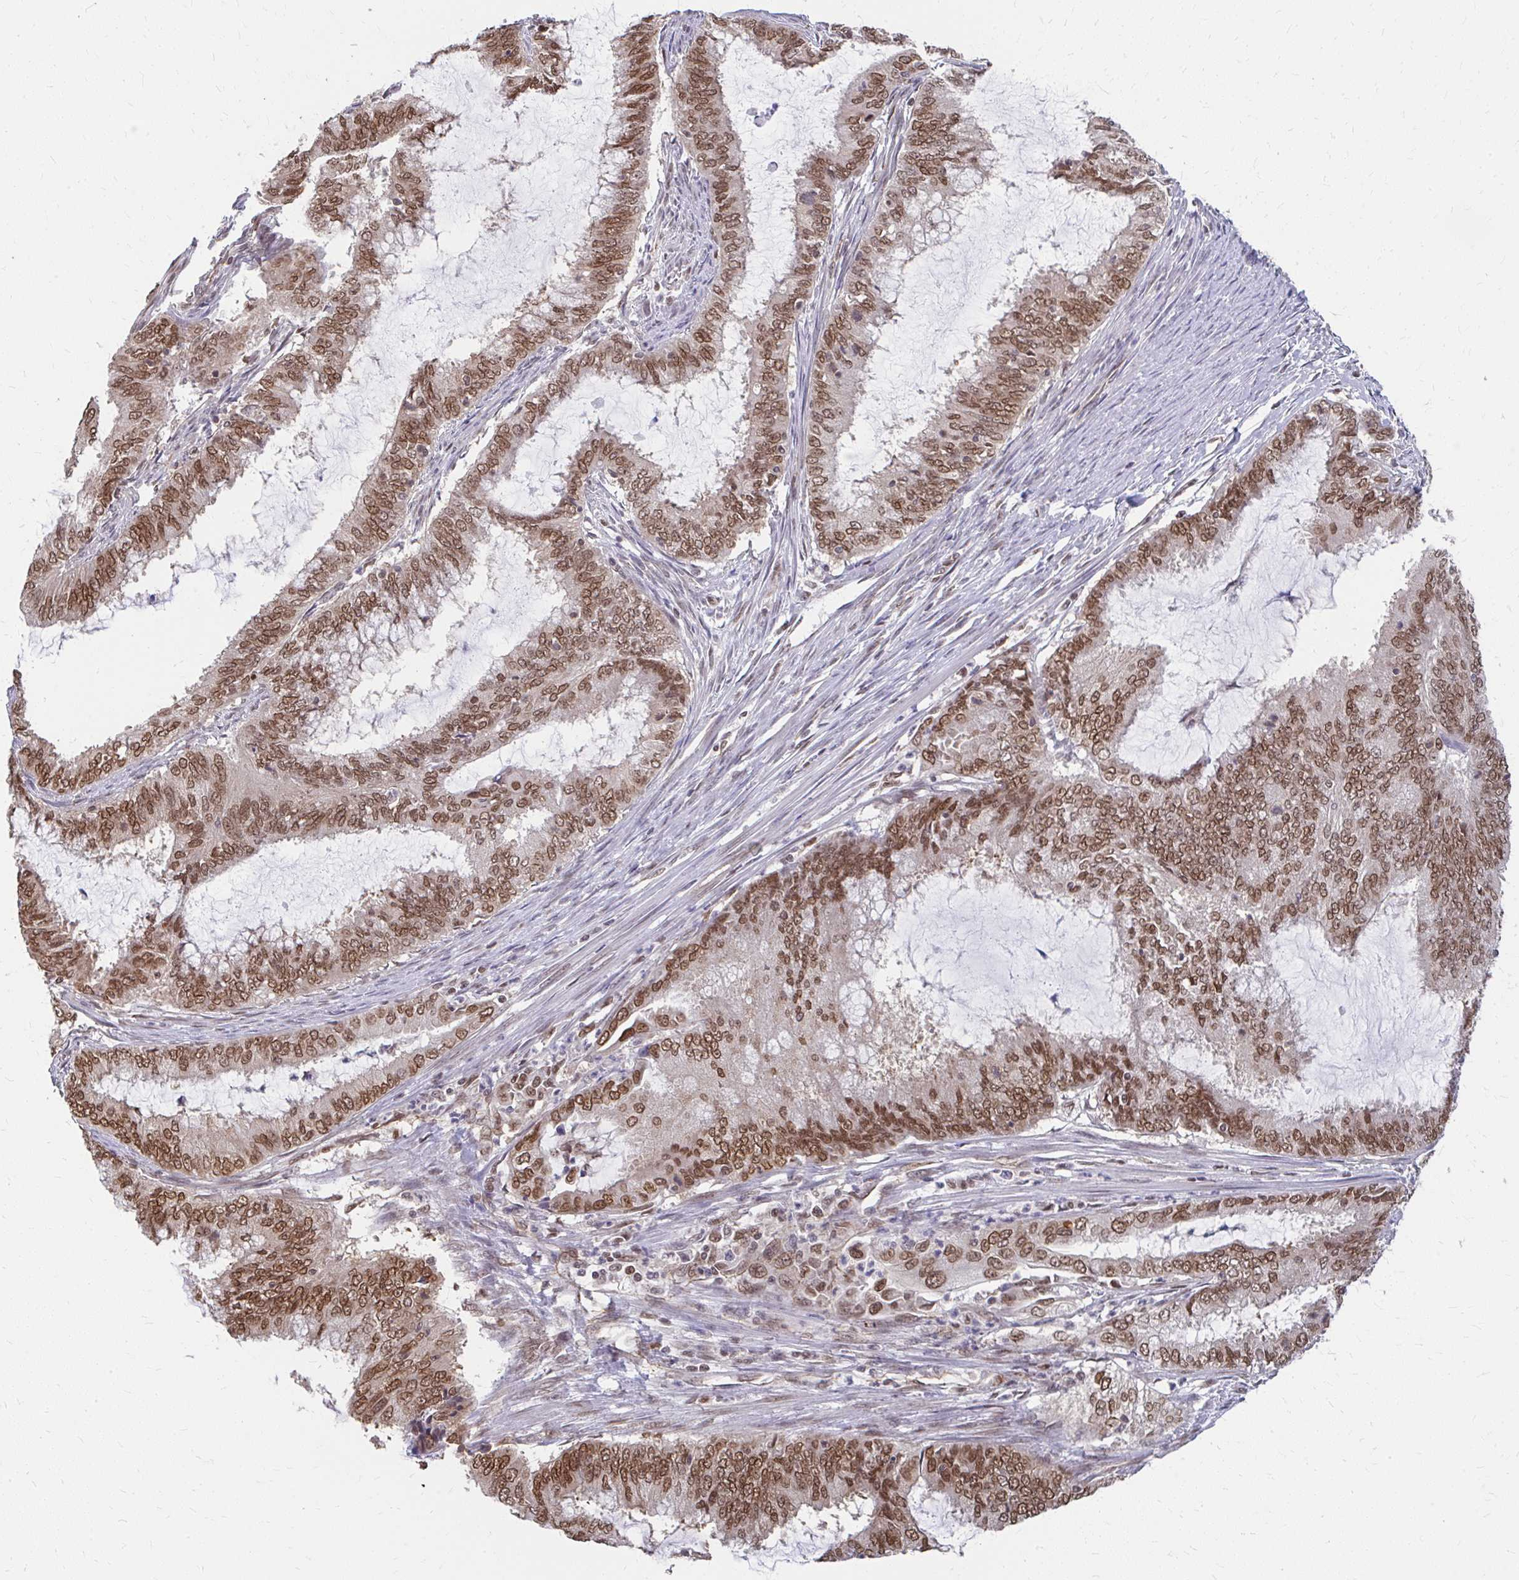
{"staining": {"intensity": "moderate", "quantity": ">75%", "location": "cytoplasmic/membranous,nuclear"}, "tissue": "endometrial cancer", "cell_type": "Tumor cells", "image_type": "cancer", "snomed": [{"axis": "morphology", "description": "Adenocarcinoma, NOS"}, {"axis": "topography", "description": "Endometrium"}], "caption": "This photomicrograph demonstrates adenocarcinoma (endometrial) stained with IHC to label a protein in brown. The cytoplasmic/membranous and nuclear of tumor cells show moderate positivity for the protein. Nuclei are counter-stained blue.", "gene": "XPO1", "patient": {"sex": "female", "age": 51}}